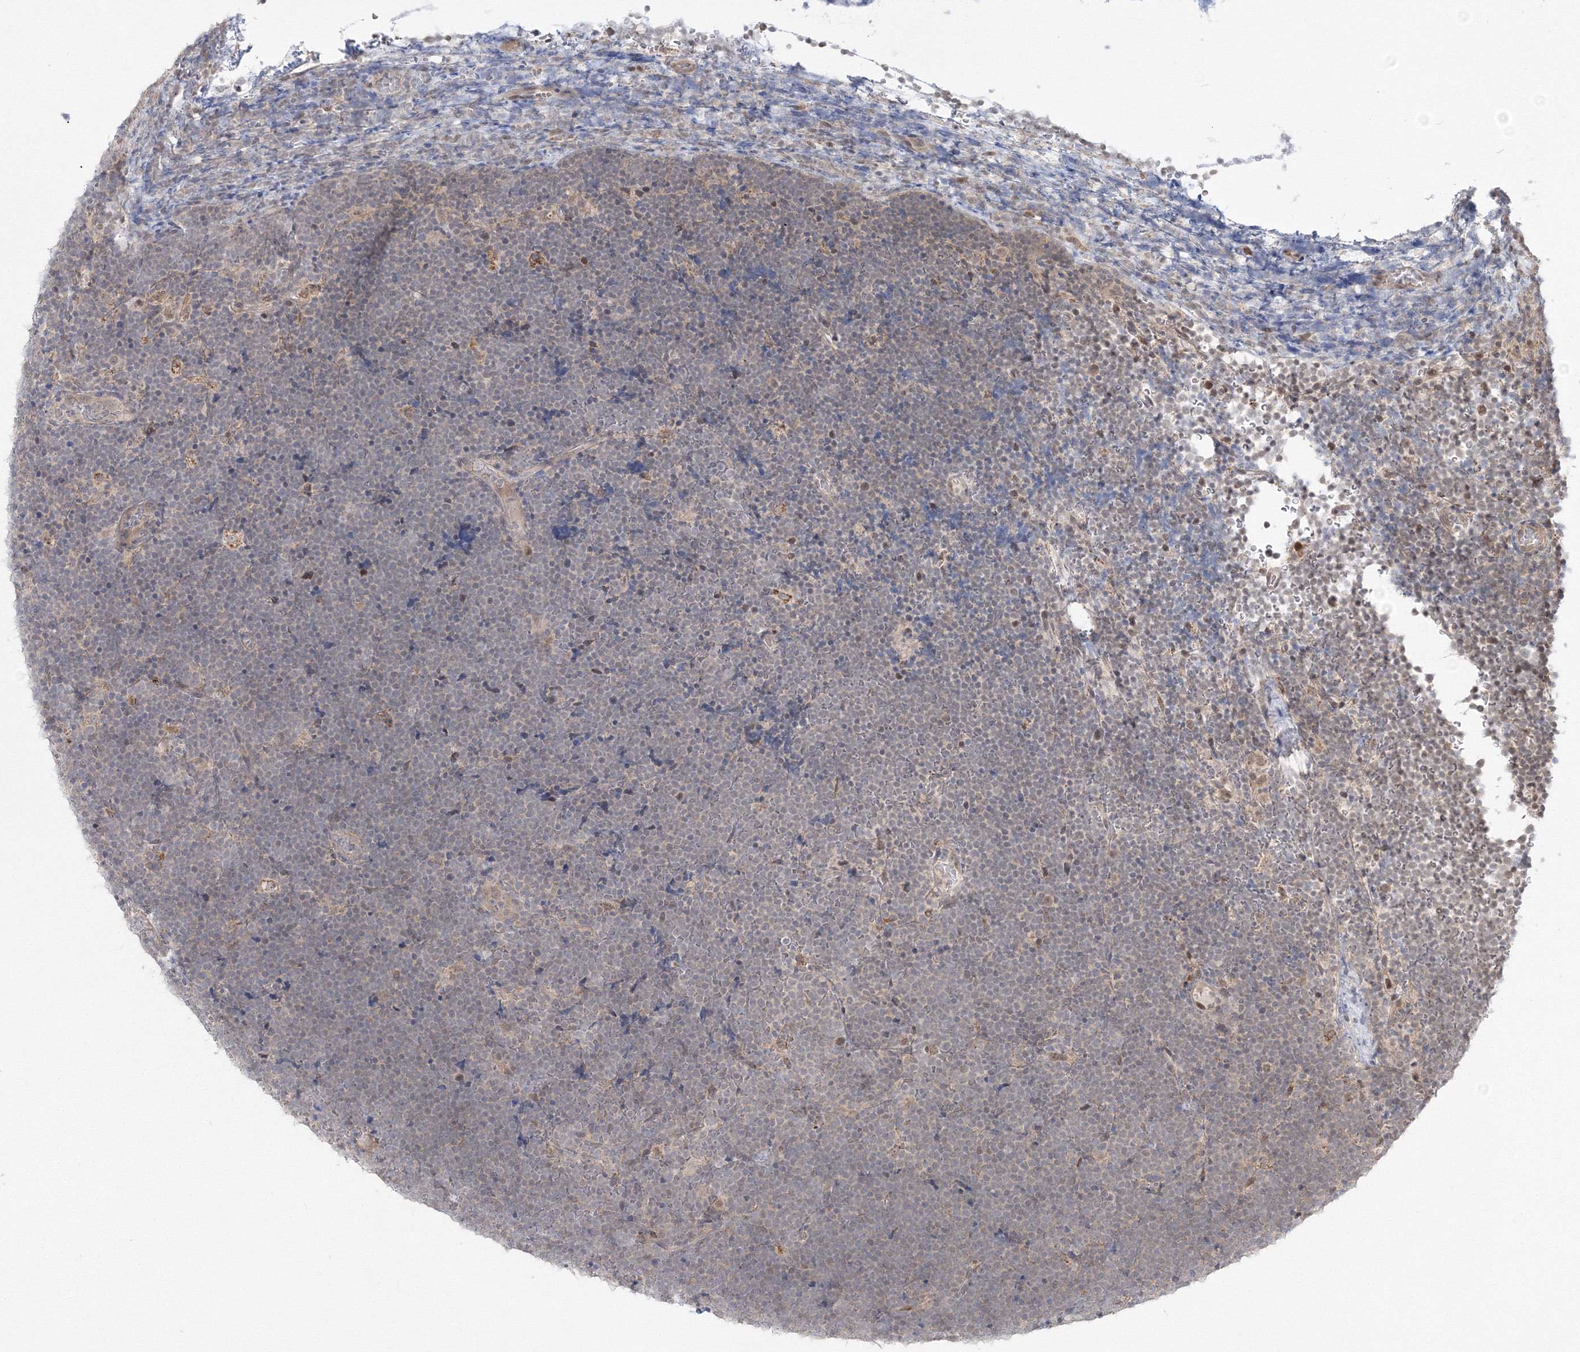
{"staining": {"intensity": "negative", "quantity": "none", "location": "none"}, "tissue": "lymphoma", "cell_type": "Tumor cells", "image_type": "cancer", "snomed": [{"axis": "morphology", "description": "Malignant lymphoma, non-Hodgkin's type, High grade"}, {"axis": "topography", "description": "Lymph node"}], "caption": "Malignant lymphoma, non-Hodgkin's type (high-grade) was stained to show a protein in brown. There is no significant expression in tumor cells.", "gene": "COPS4", "patient": {"sex": "male", "age": 13}}